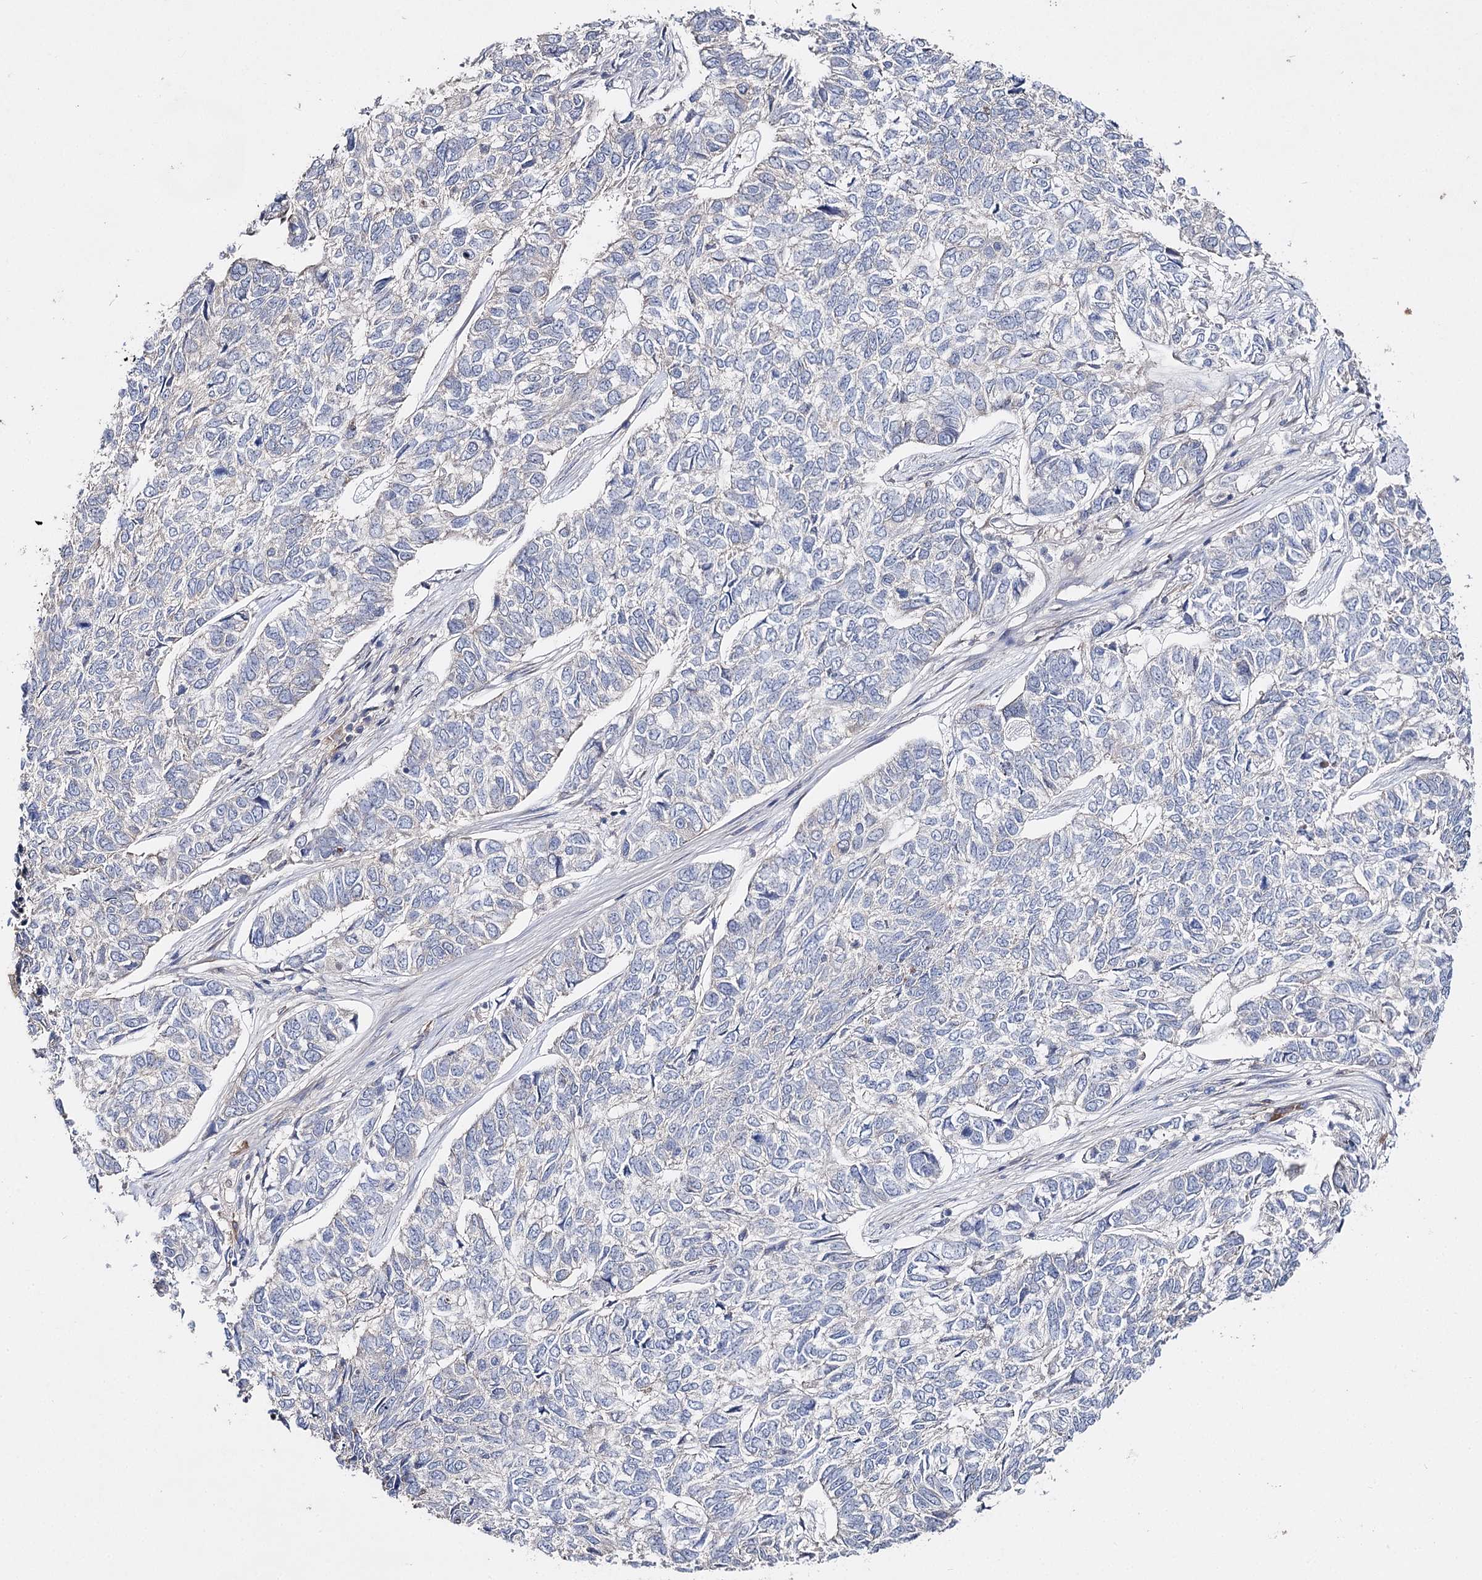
{"staining": {"intensity": "negative", "quantity": "none", "location": "none"}, "tissue": "skin cancer", "cell_type": "Tumor cells", "image_type": "cancer", "snomed": [{"axis": "morphology", "description": "Basal cell carcinoma"}, {"axis": "topography", "description": "Skin"}], "caption": "Immunohistochemical staining of human skin basal cell carcinoma displays no significant staining in tumor cells.", "gene": "IL1RAP", "patient": {"sex": "female", "age": 65}}